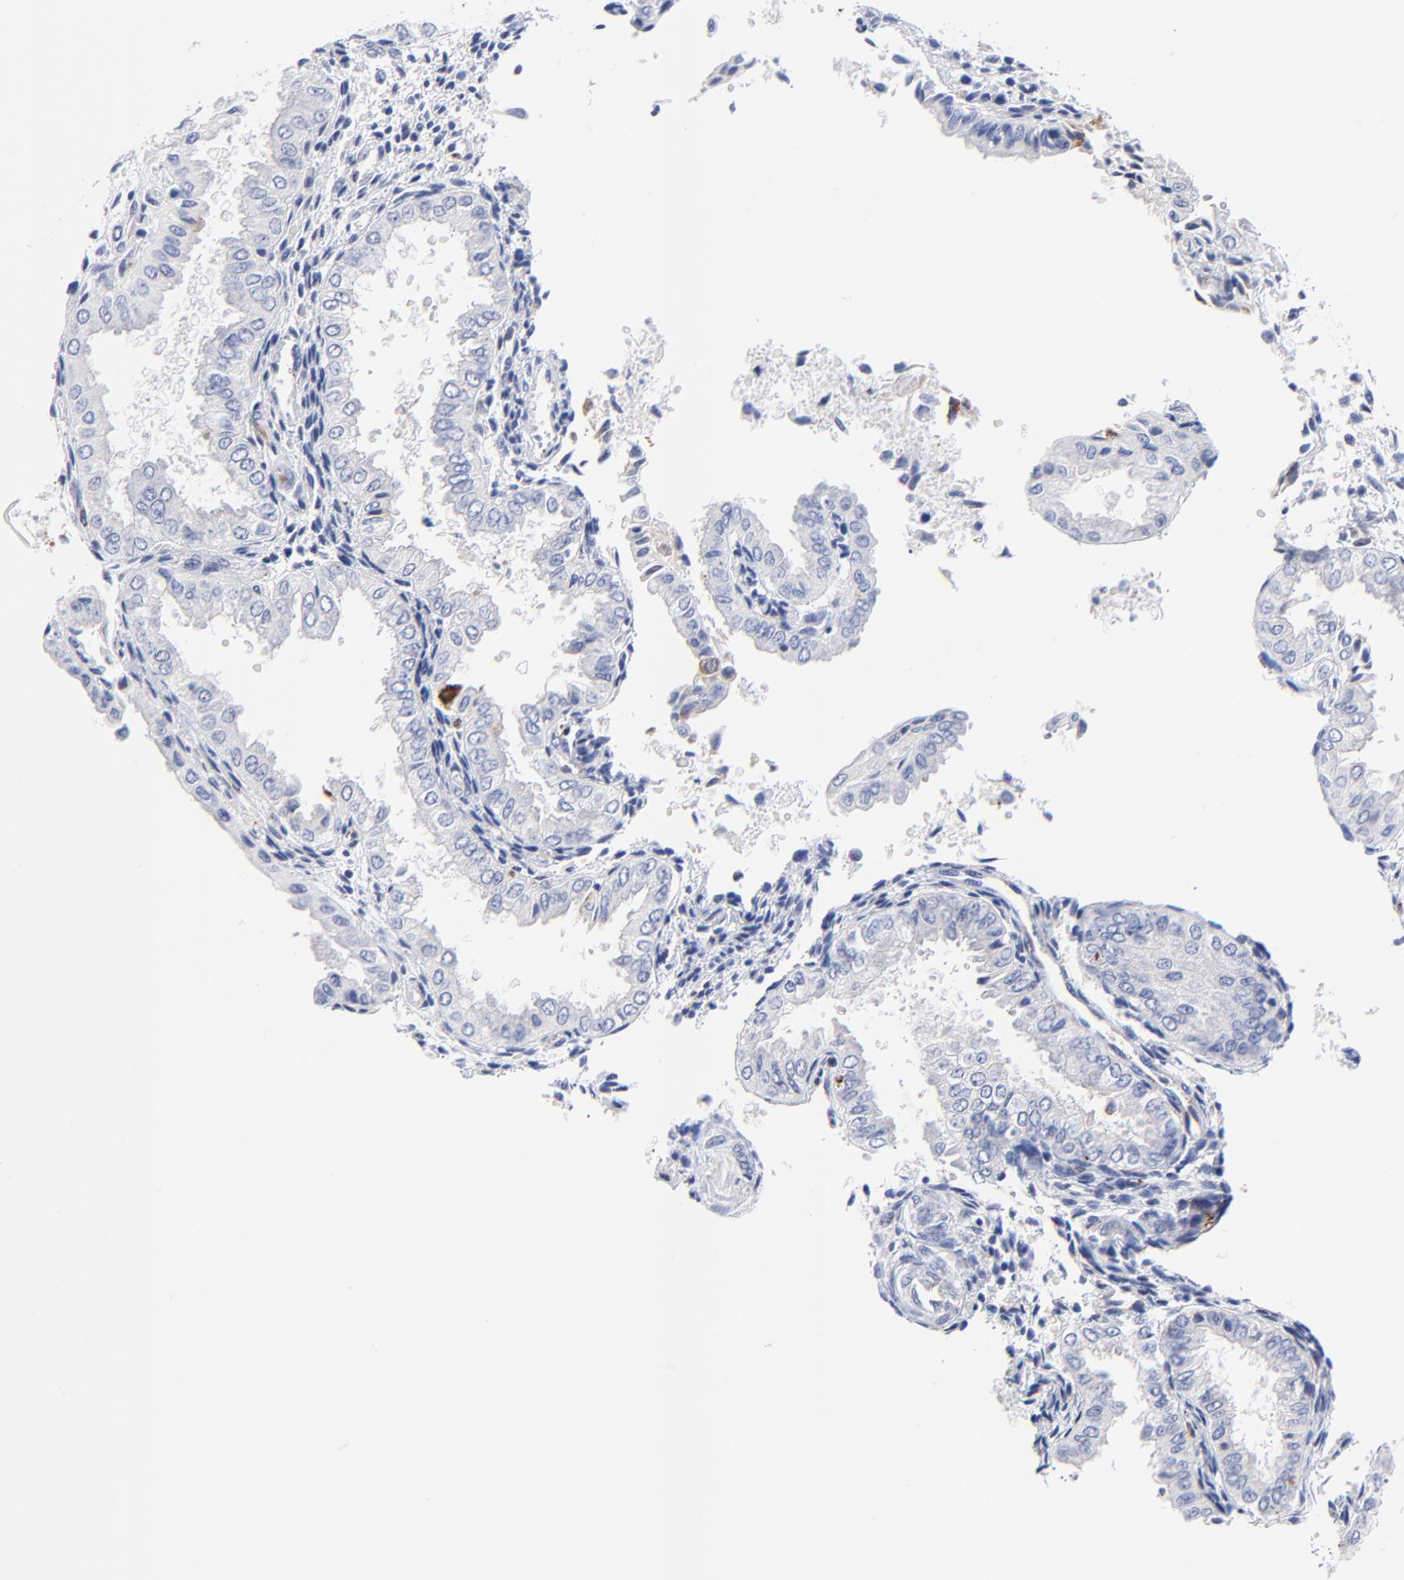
{"staining": {"intensity": "negative", "quantity": "none", "location": "none"}, "tissue": "endometrium", "cell_type": "Cells in endometrial stroma", "image_type": "normal", "snomed": [{"axis": "morphology", "description": "Normal tissue, NOS"}, {"axis": "topography", "description": "Endometrium"}], "caption": "Immunohistochemistry histopathology image of benign endometrium stained for a protein (brown), which displays no expression in cells in endometrial stroma.", "gene": "FAM117B", "patient": {"sex": "female", "age": 33}}